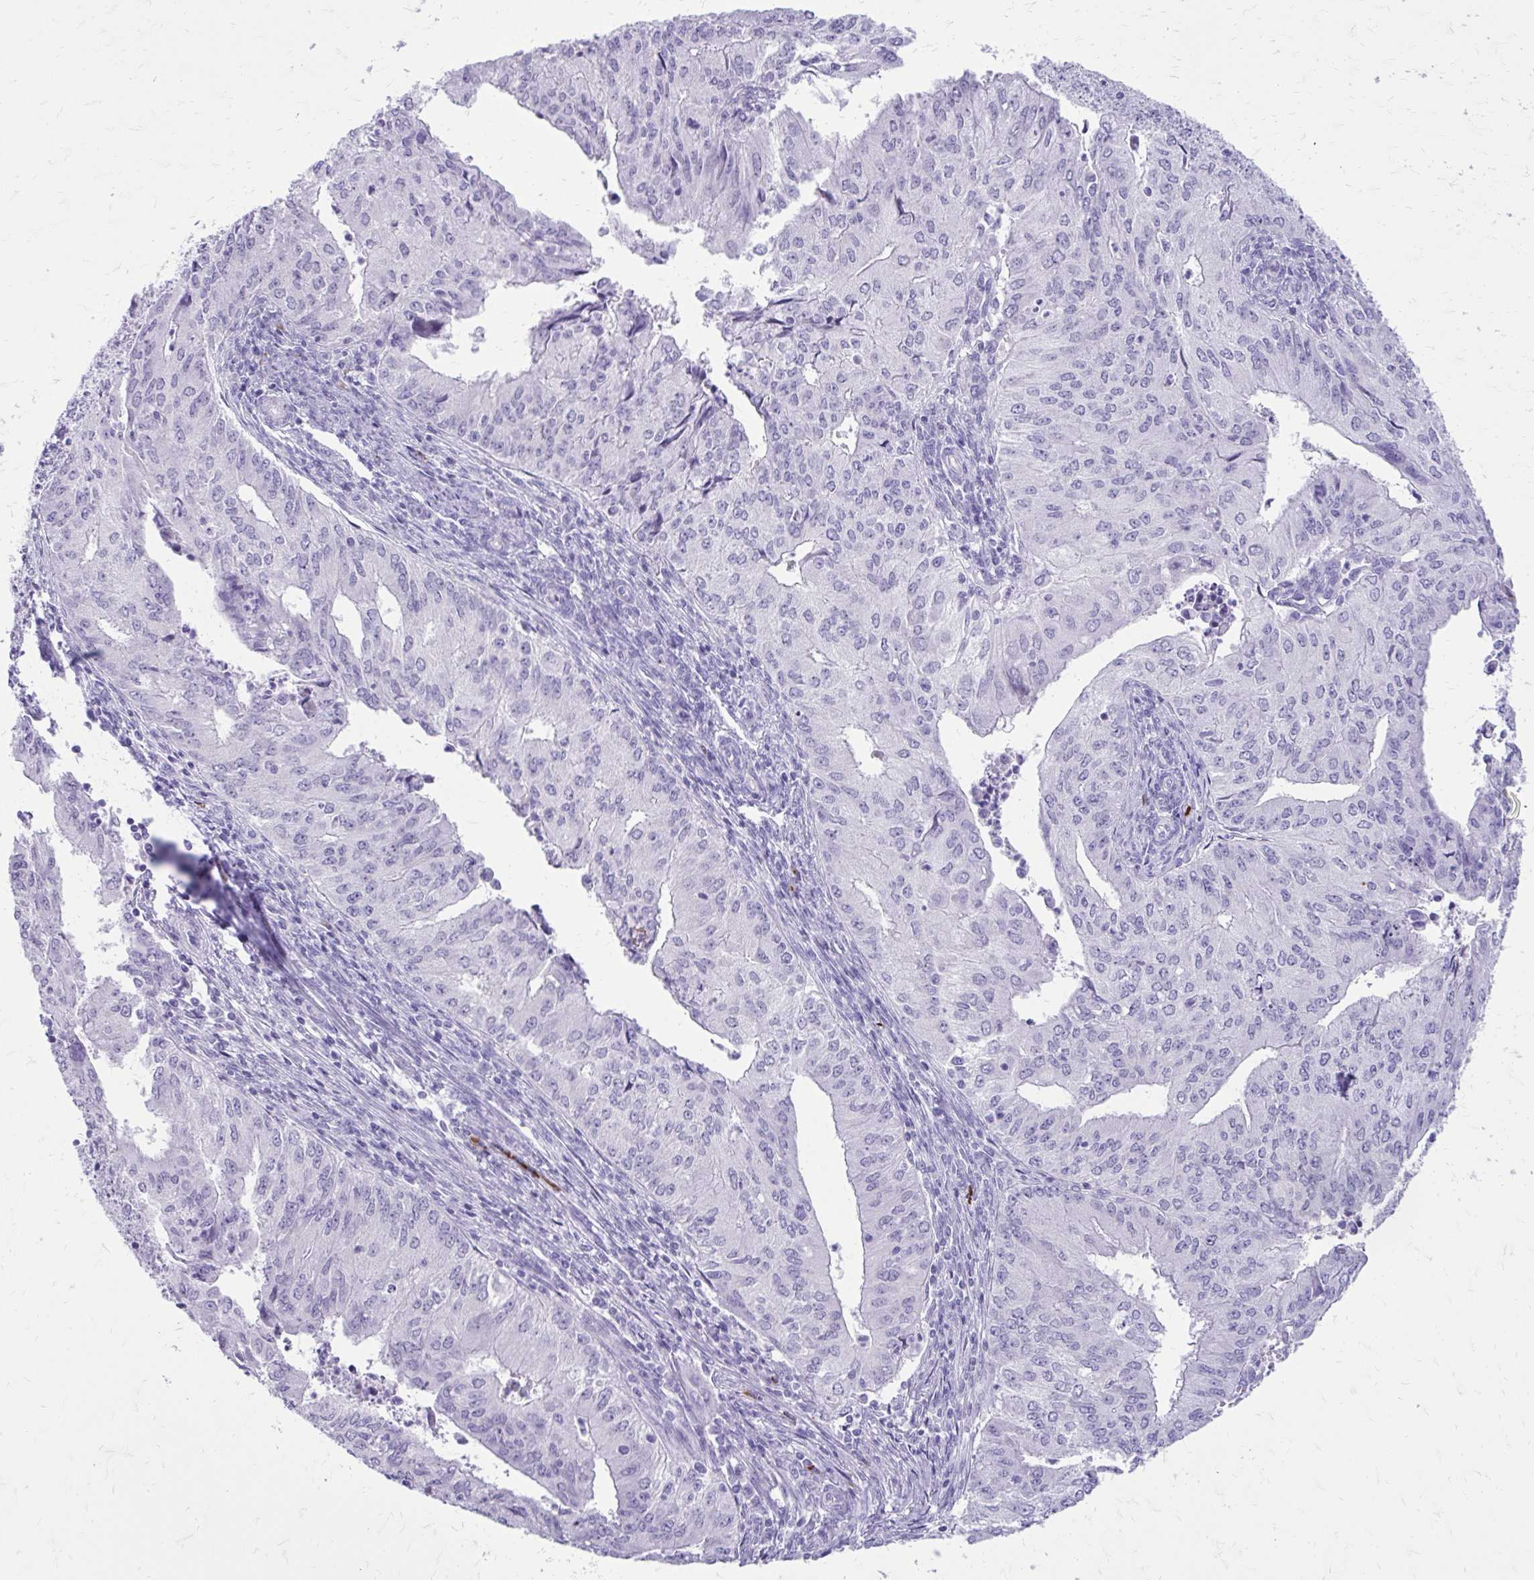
{"staining": {"intensity": "negative", "quantity": "none", "location": "none"}, "tissue": "endometrial cancer", "cell_type": "Tumor cells", "image_type": "cancer", "snomed": [{"axis": "morphology", "description": "Adenocarcinoma, NOS"}, {"axis": "topography", "description": "Endometrium"}], "caption": "This is an immunohistochemistry (IHC) histopathology image of human endometrial cancer. There is no staining in tumor cells.", "gene": "SATL1", "patient": {"sex": "female", "age": 50}}